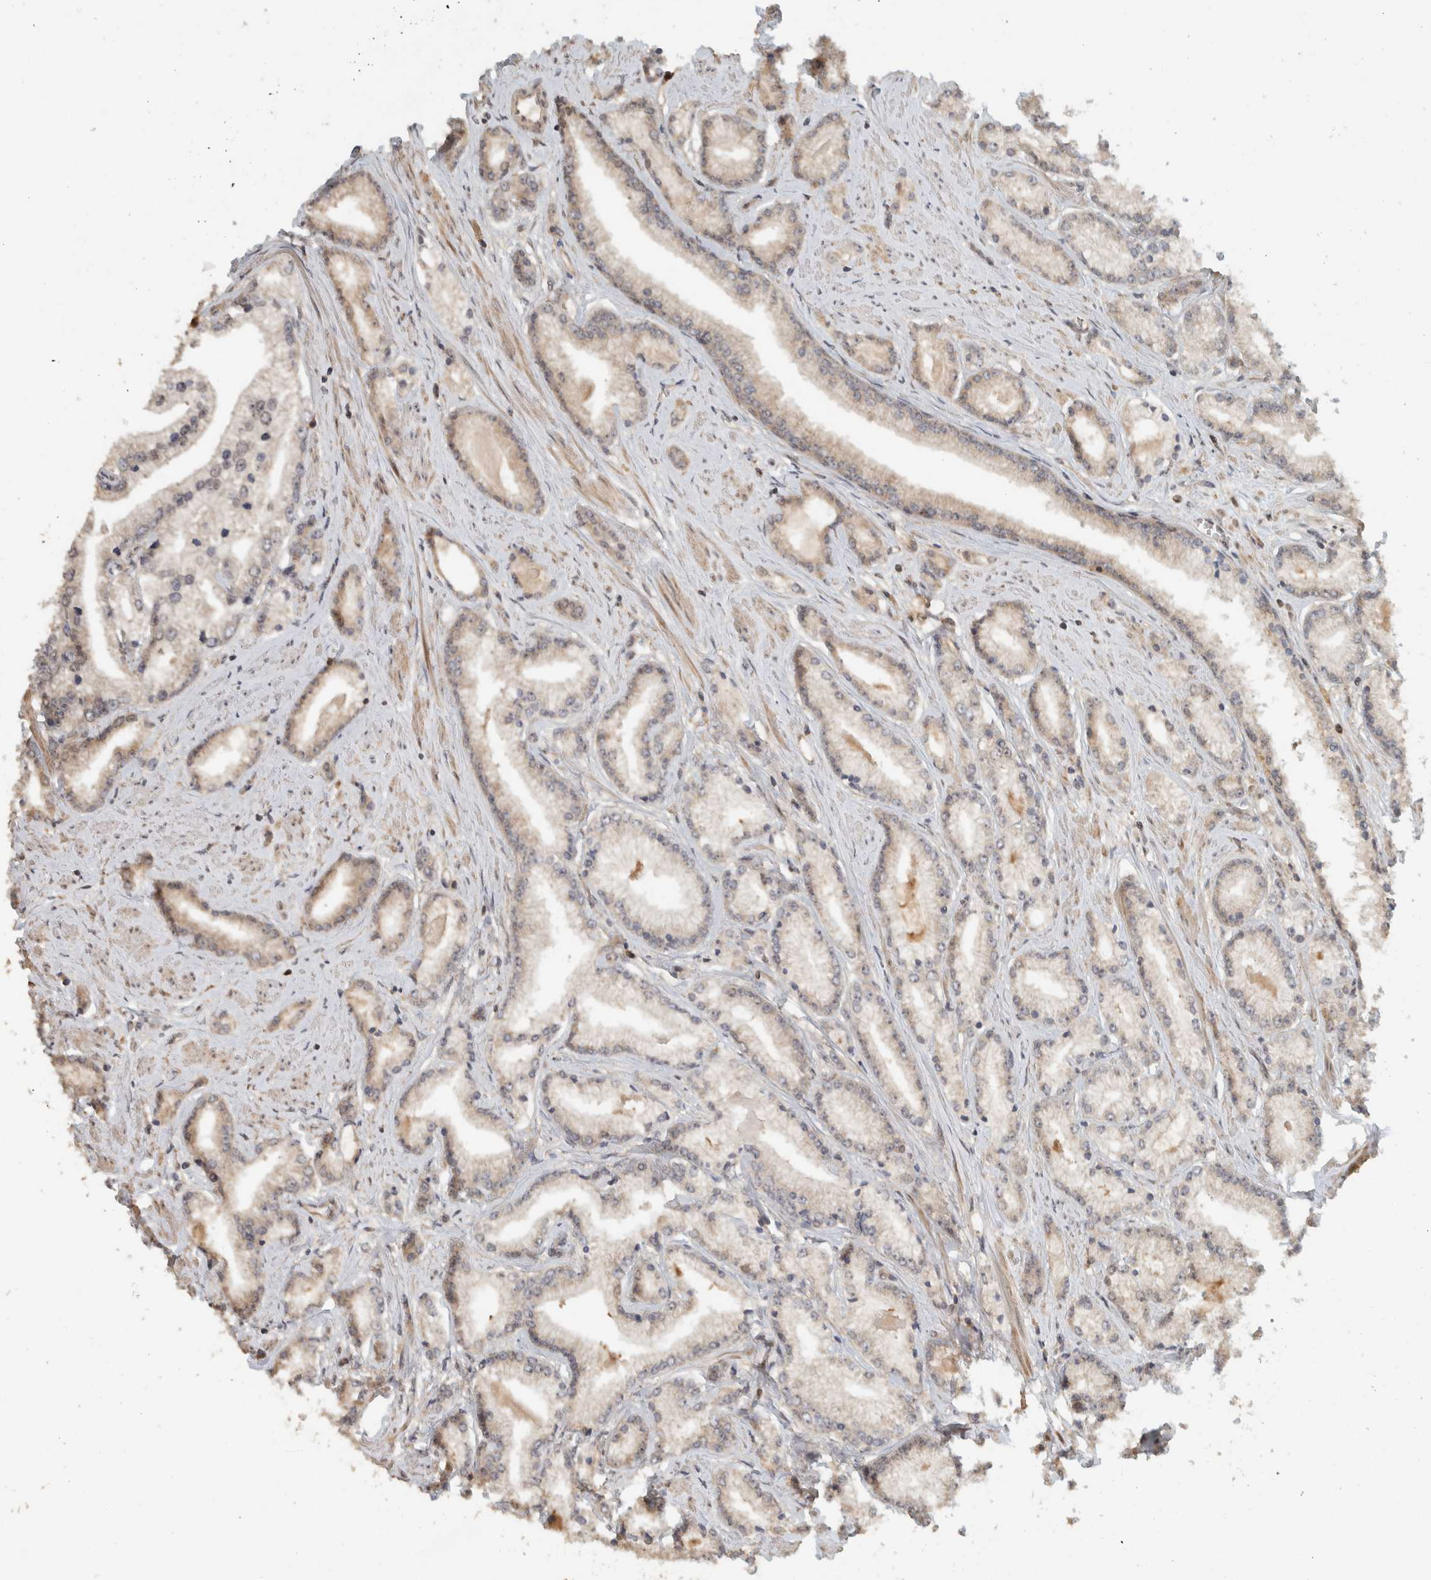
{"staining": {"intensity": "weak", "quantity": "25%-75%", "location": "cytoplasmic/membranous"}, "tissue": "prostate cancer", "cell_type": "Tumor cells", "image_type": "cancer", "snomed": [{"axis": "morphology", "description": "Adenocarcinoma, Low grade"}, {"axis": "topography", "description": "Prostate"}], "caption": "A brown stain shows weak cytoplasmic/membranous staining of a protein in low-grade adenocarcinoma (prostate) tumor cells. (IHC, brightfield microscopy, high magnification).", "gene": "ADSS2", "patient": {"sex": "male", "age": 62}}